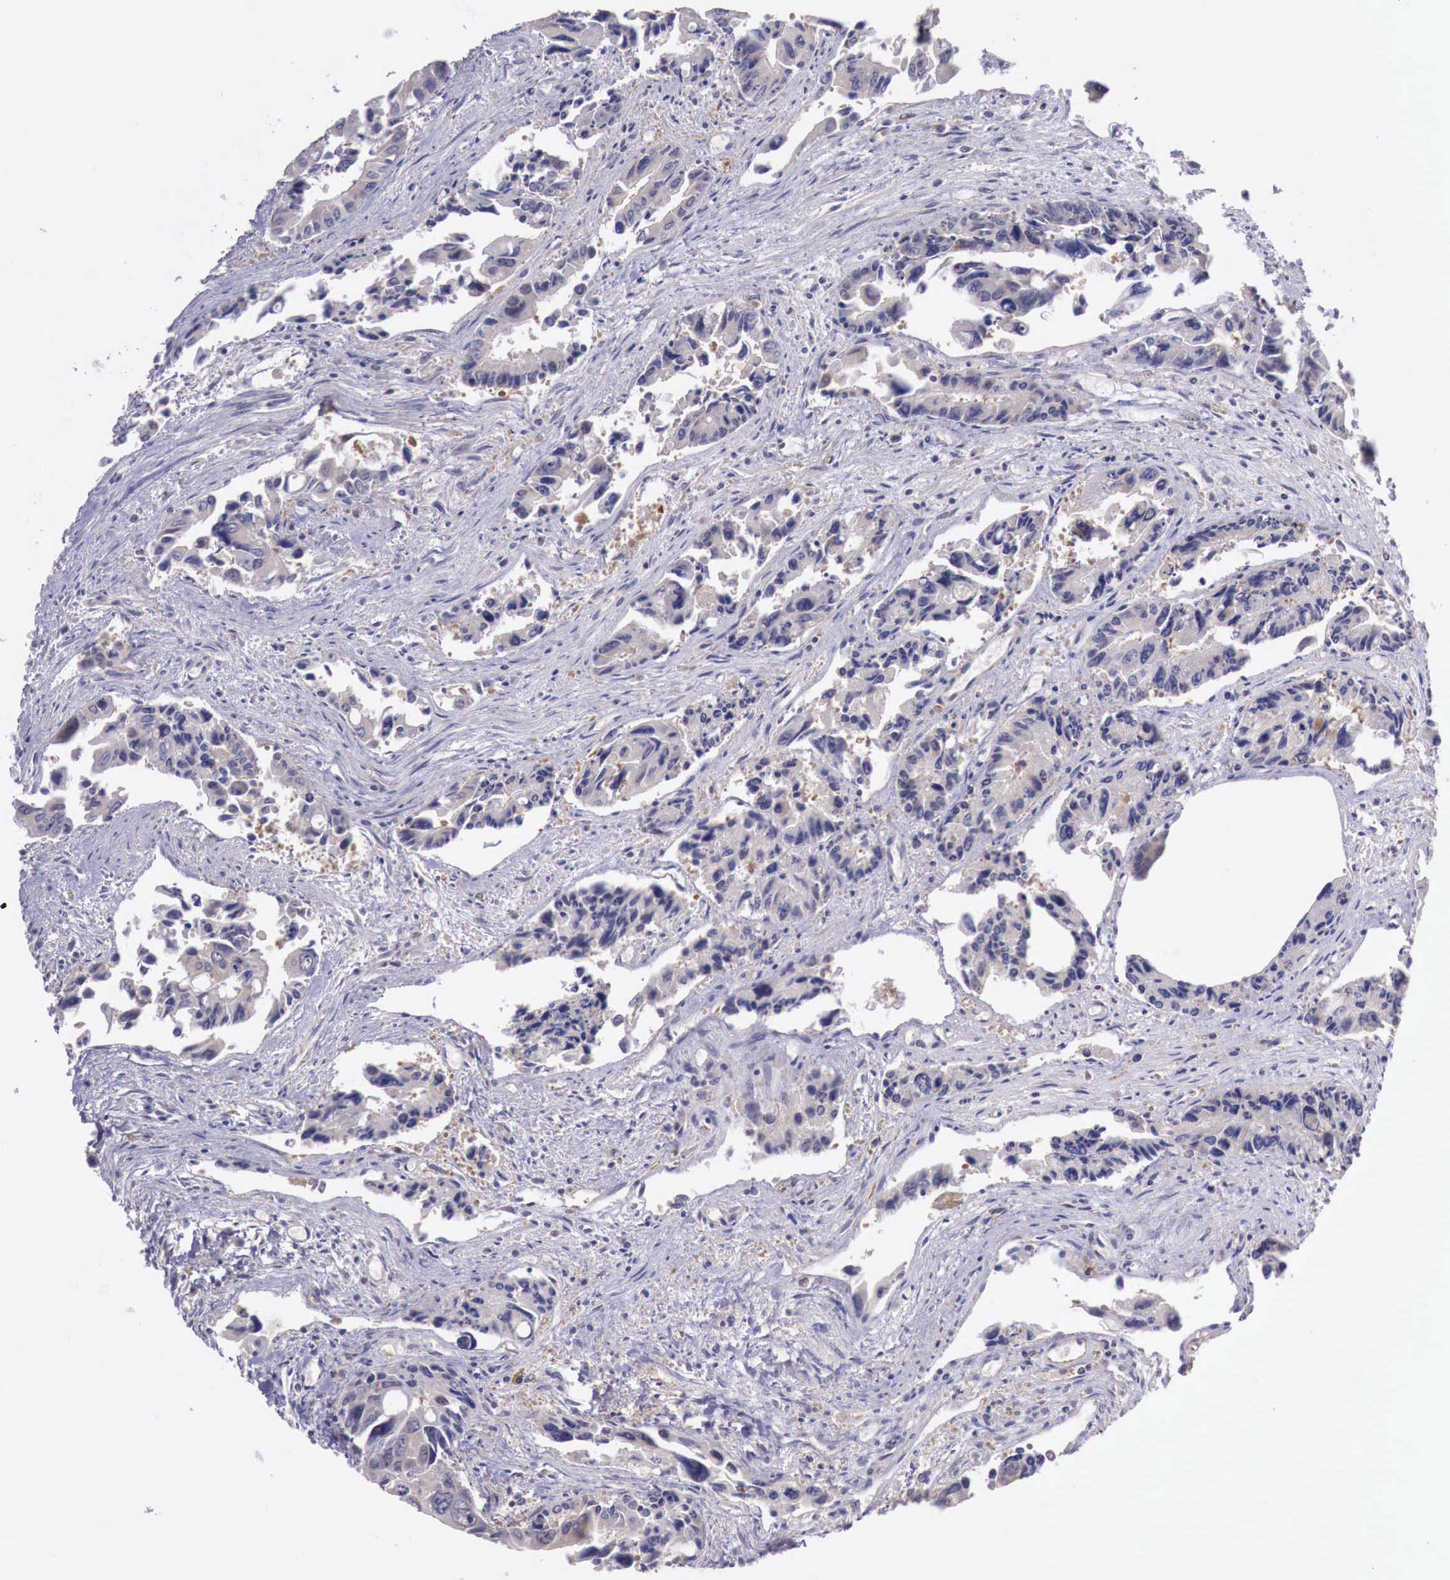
{"staining": {"intensity": "weak", "quantity": ">75%", "location": "cytoplasmic/membranous"}, "tissue": "colorectal cancer", "cell_type": "Tumor cells", "image_type": "cancer", "snomed": [{"axis": "morphology", "description": "Adenocarcinoma, NOS"}, {"axis": "topography", "description": "Rectum"}], "caption": "Immunohistochemical staining of human colorectal cancer (adenocarcinoma) displays low levels of weak cytoplasmic/membranous protein positivity in about >75% of tumor cells.", "gene": "GAB2", "patient": {"sex": "male", "age": 76}}